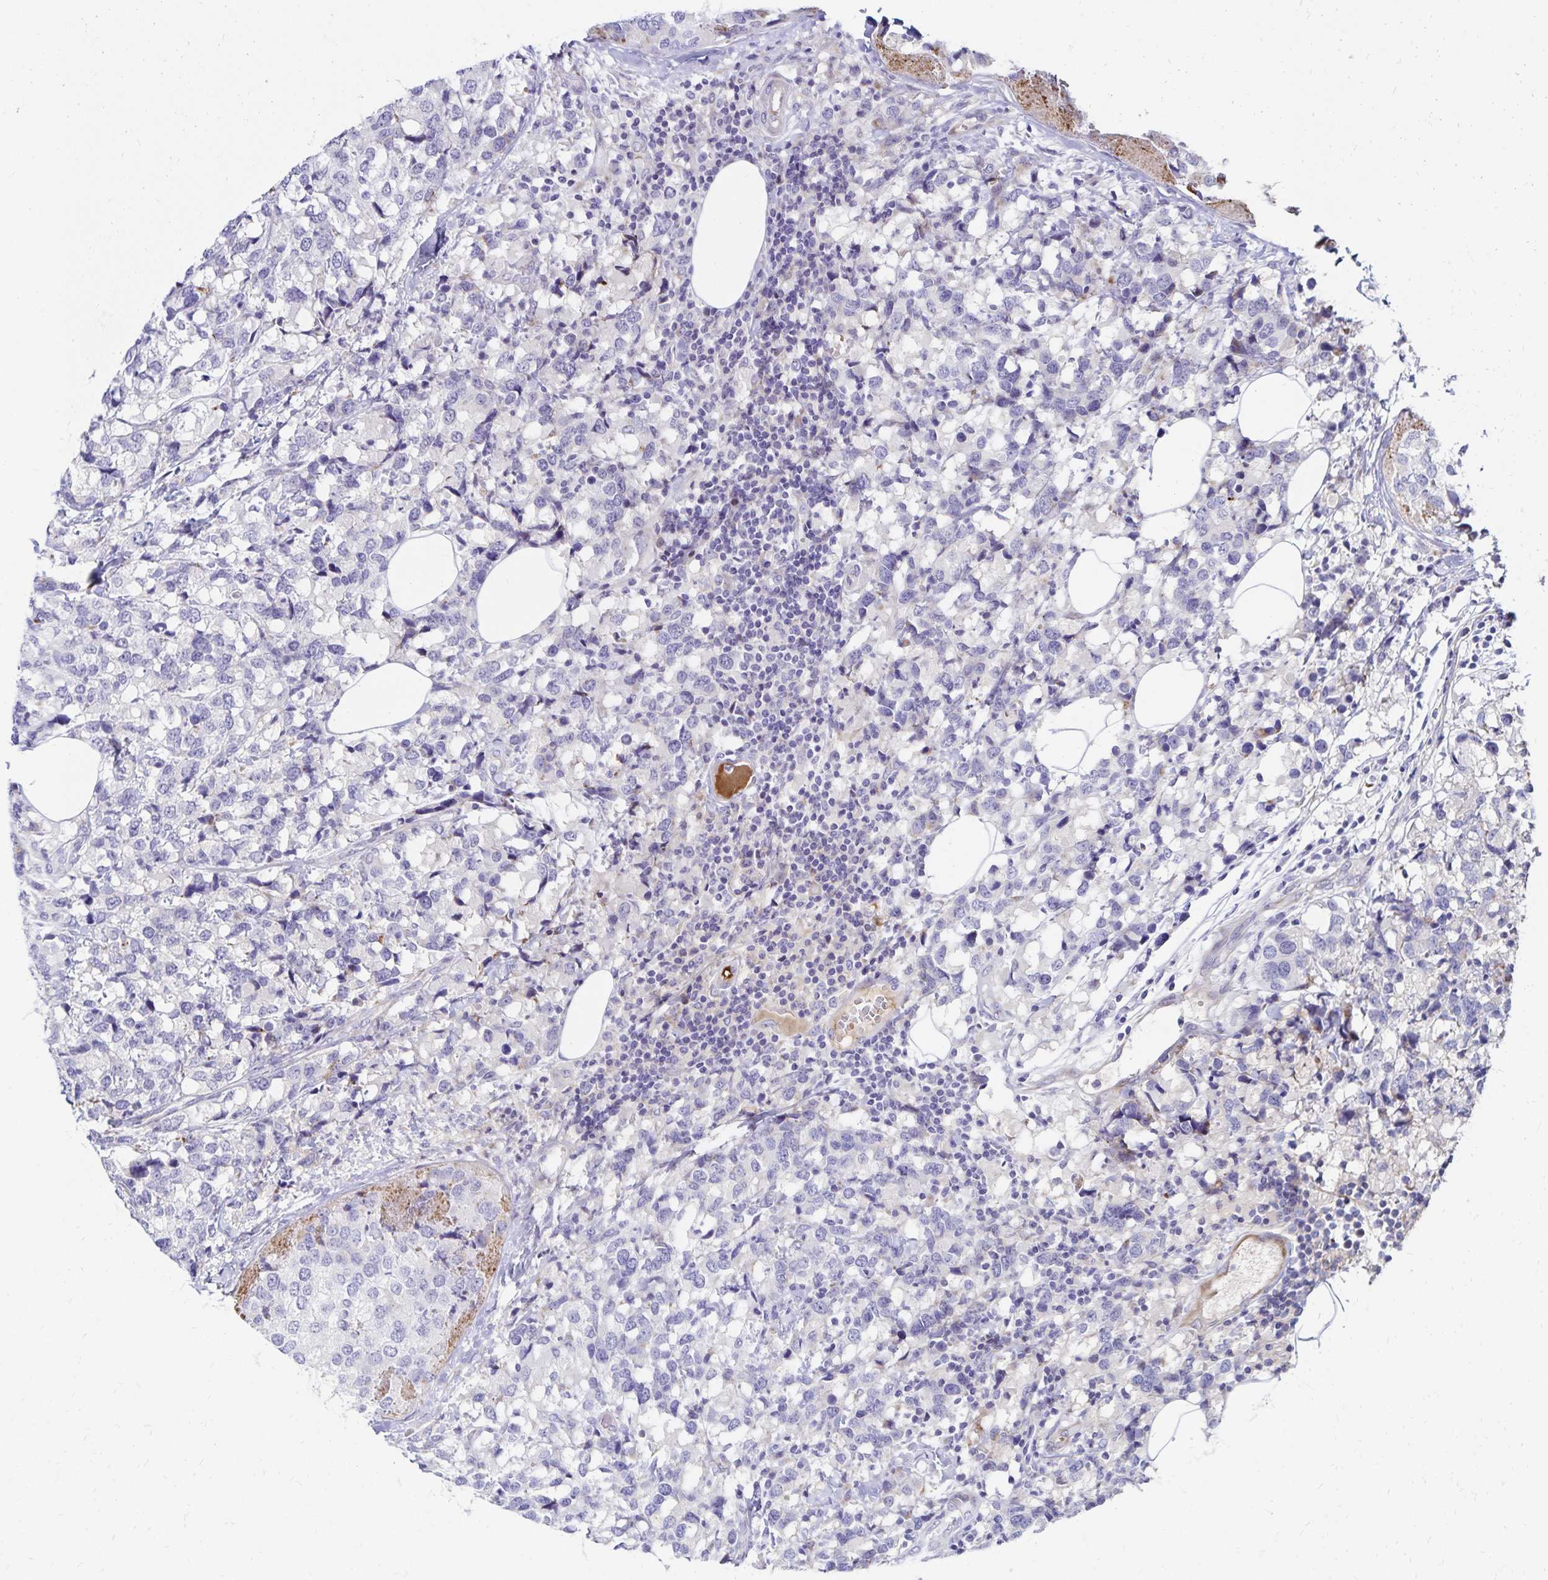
{"staining": {"intensity": "negative", "quantity": "none", "location": "none"}, "tissue": "breast cancer", "cell_type": "Tumor cells", "image_type": "cancer", "snomed": [{"axis": "morphology", "description": "Lobular carcinoma"}, {"axis": "topography", "description": "Breast"}], "caption": "Tumor cells show no significant protein staining in breast lobular carcinoma.", "gene": "NECAP1", "patient": {"sex": "female", "age": 59}}